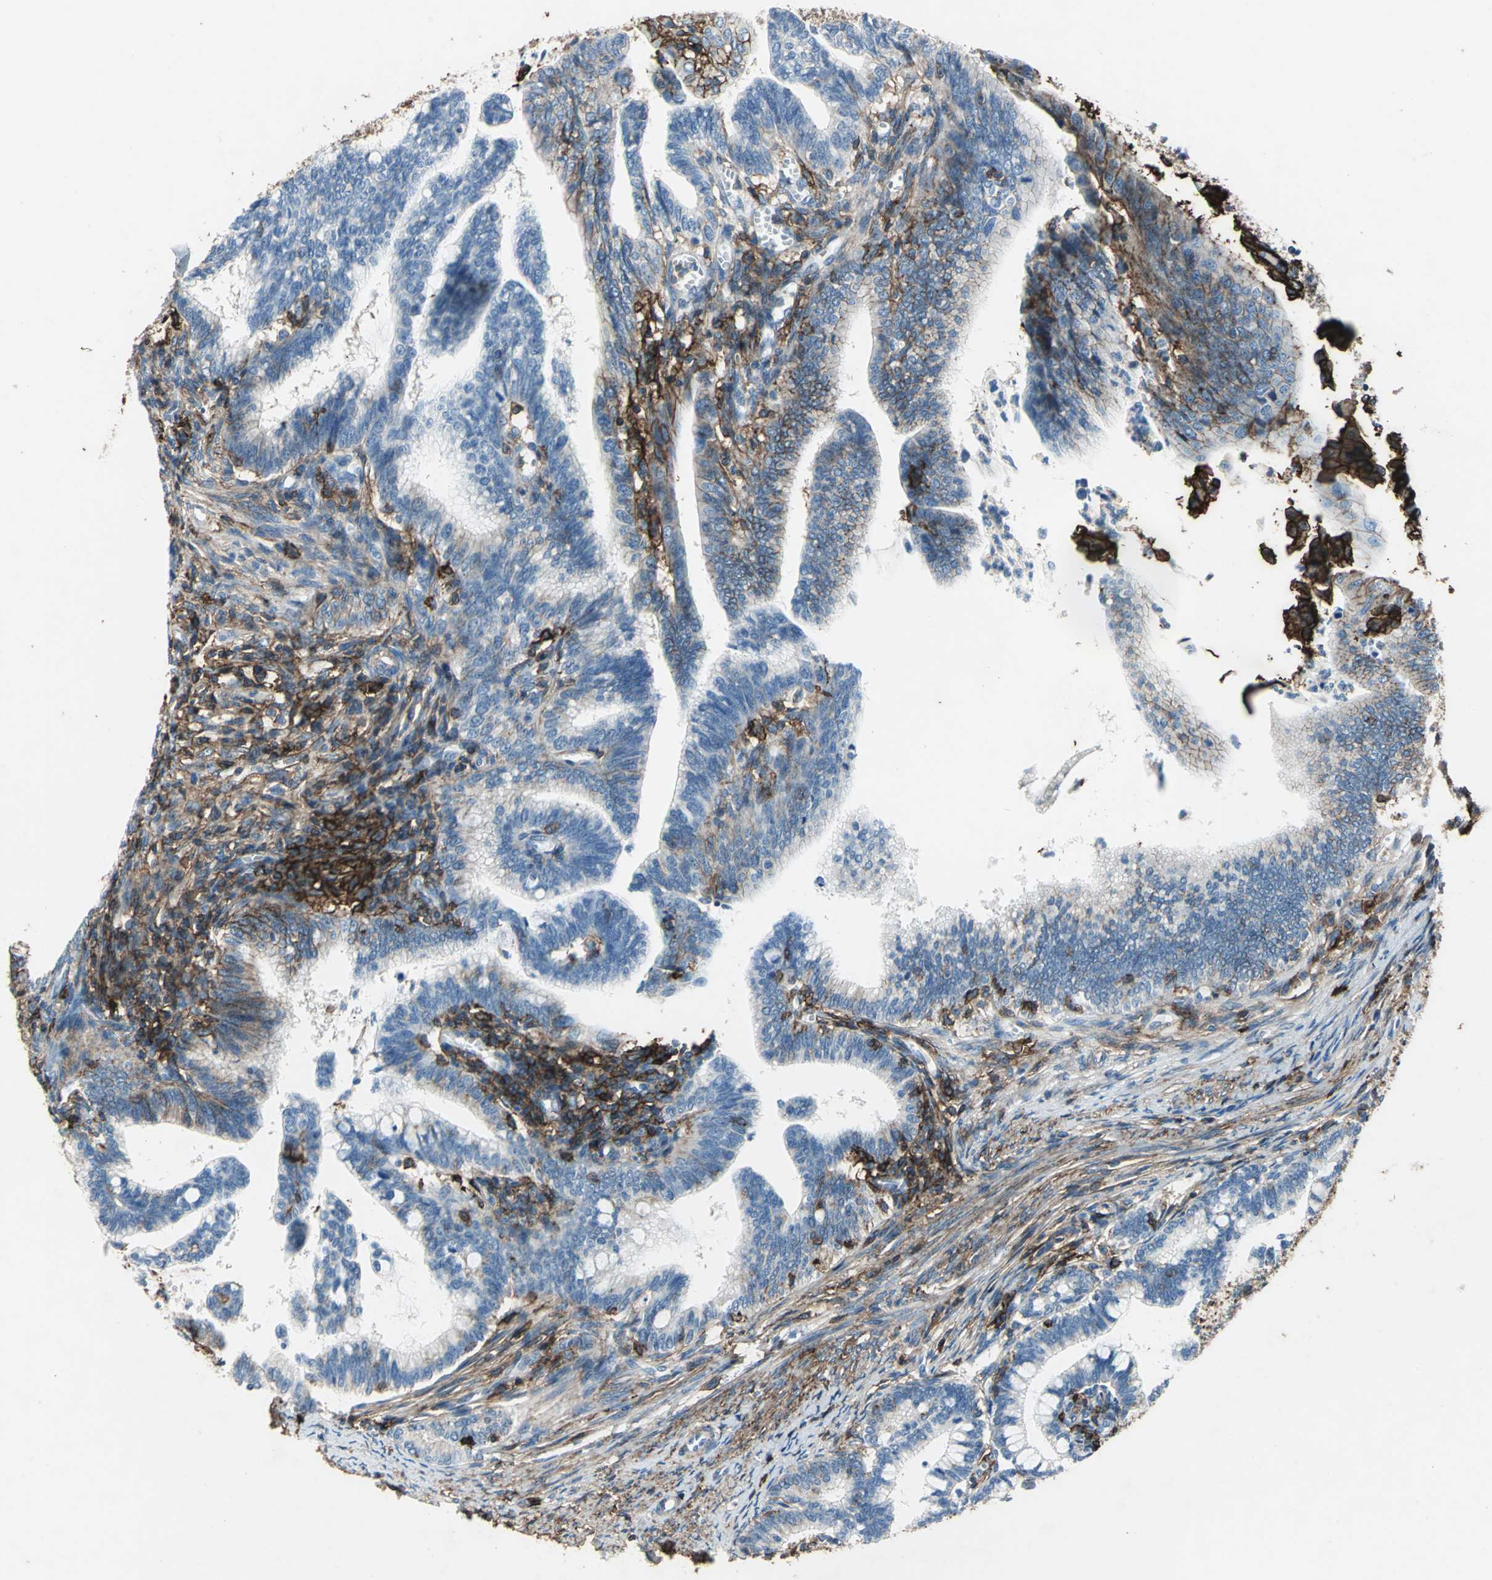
{"staining": {"intensity": "strong", "quantity": "25%-75%", "location": "cytoplasmic/membranous"}, "tissue": "cervical cancer", "cell_type": "Tumor cells", "image_type": "cancer", "snomed": [{"axis": "morphology", "description": "Adenocarcinoma, NOS"}, {"axis": "topography", "description": "Cervix"}], "caption": "Tumor cells reveal high levels of strong cytoplasmic/membranous positivity in approximately 25%-75% of cells in adenocarcinoma (cervical).", "gene": "CD44", "patient": {"sex": "female", "age": 36}}